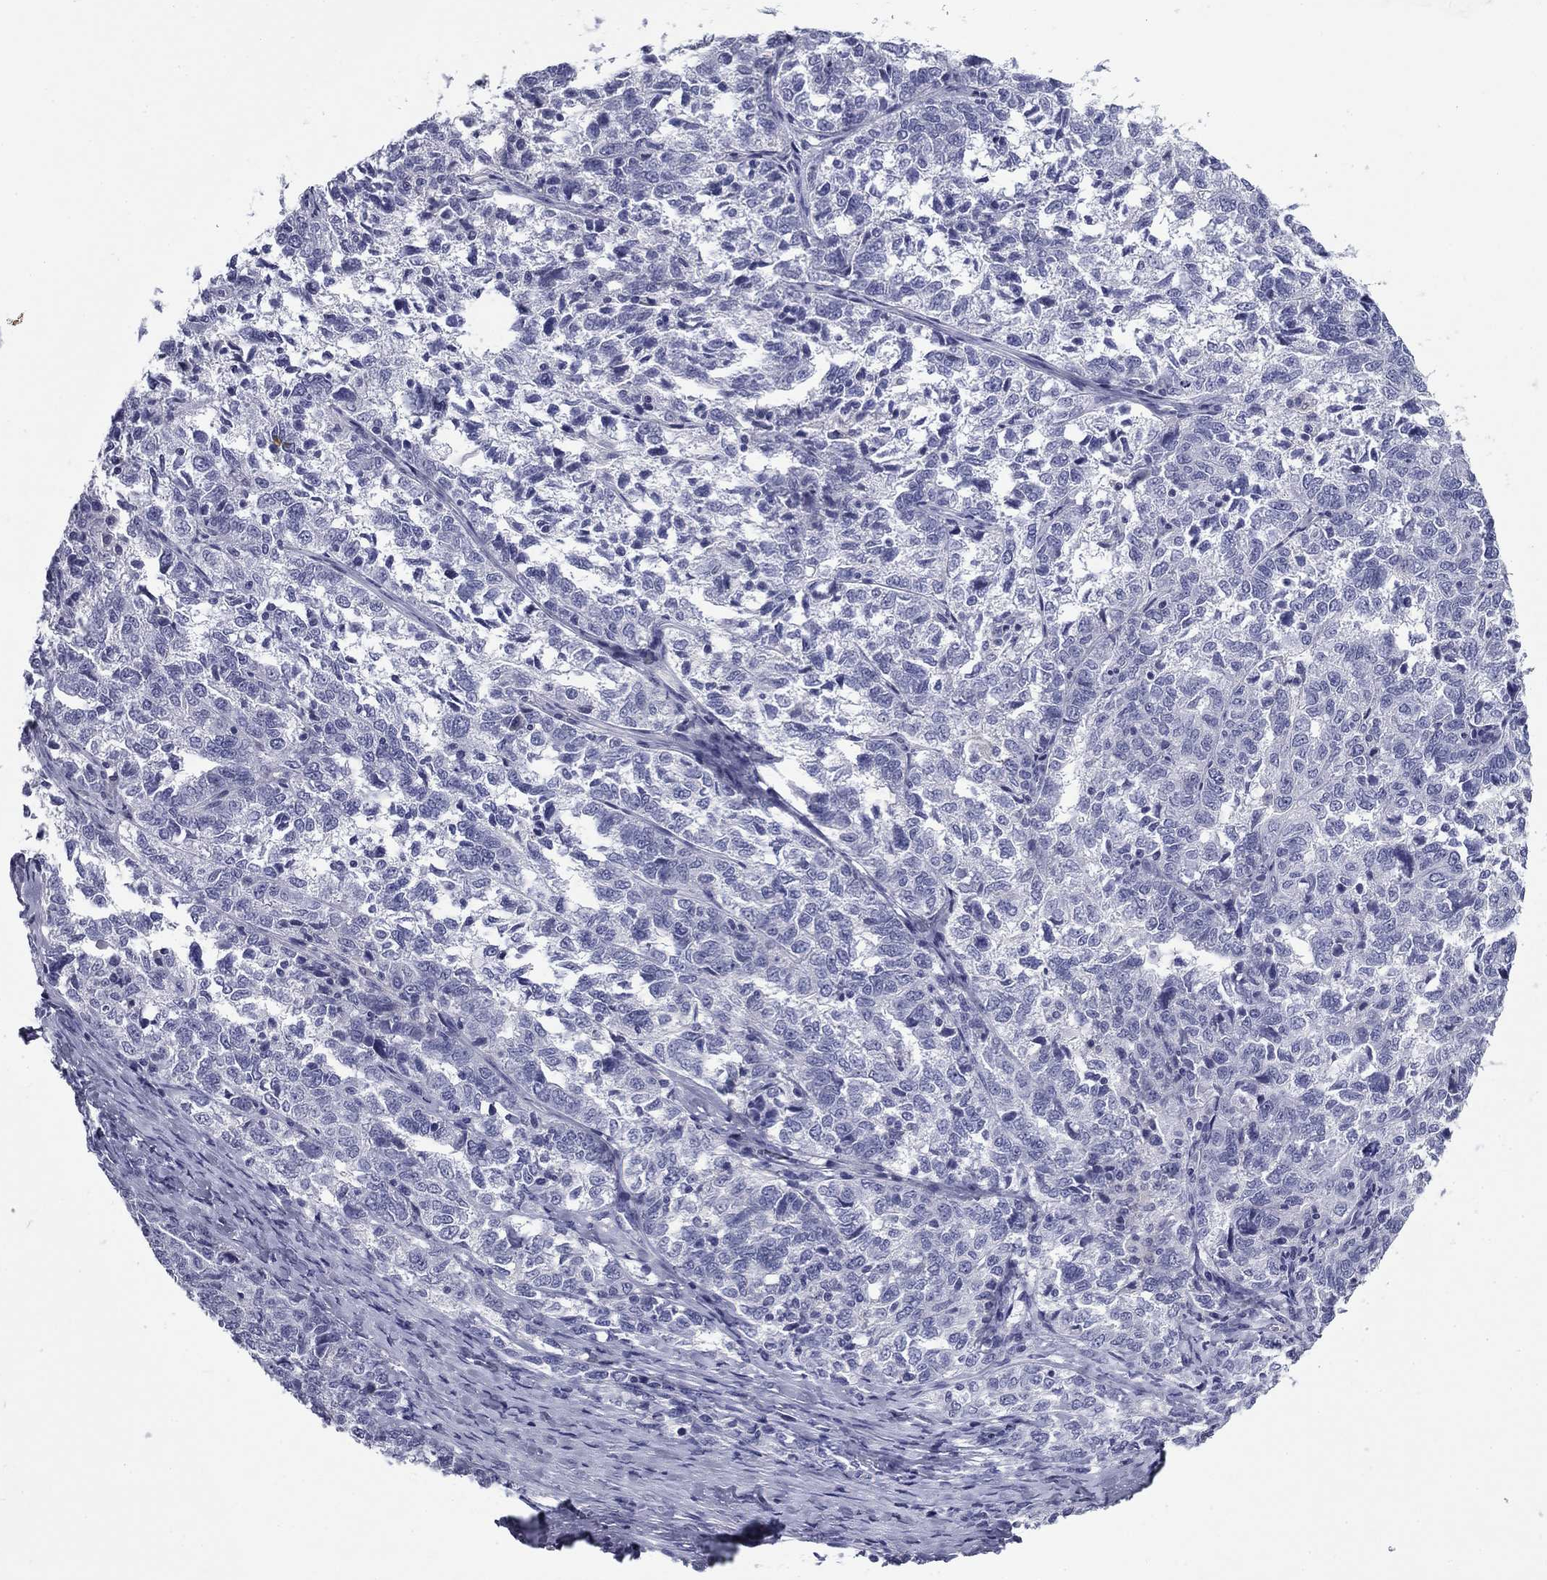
{"staining": {"intensity": "negative", "quantity": "none", "location": "none"}, "tissue": "ovarian cancer", "cell_type": "Tumor cells", "image_type": "cancer", "snomed": [{"axis": "morphology", "description": "Cystadenocarcinoma, serous, NOS"}, {"axis": "topography", "description": "Ovary"}], "caption": "Immunohistochemical staining of human ovarian cancer exhibits no significant positivity in tumor cells.", "gene": "ABCC2", "patient": {"sex": "female", "age": 71}}